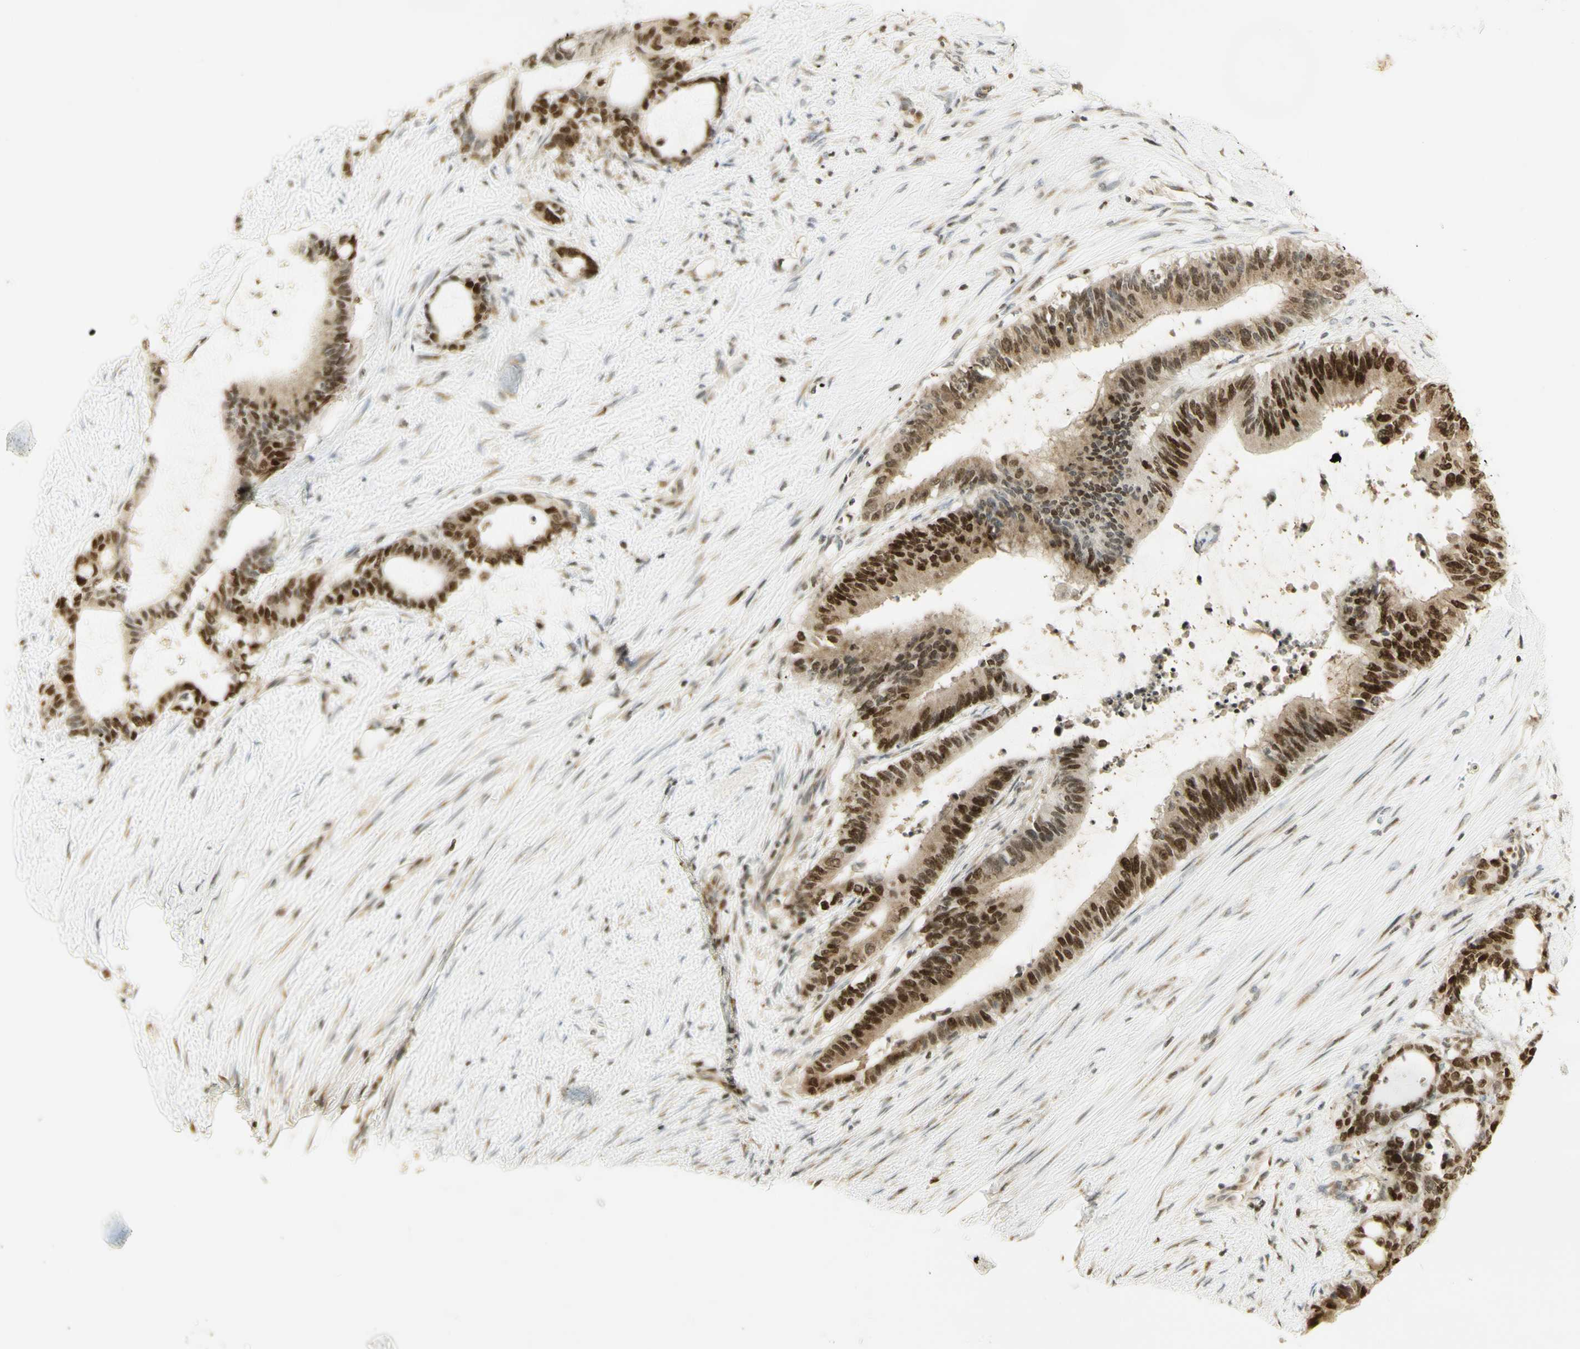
{"staining": {"intensity": "strong", "quantity": ">75%", "location": "cytoplasmic/membranous,nuclear"}, "tissue": "liver cancer", "cell_type": "Tumor cells", "image_type": "cancer", "snomed": [{"axis": "morphology", "description": "Cholangiocarcinoma"}, {"axis": "topography", "description": "Liver"}], "caption": "A brown stain shows strong cytoplasmic/membranous and nuclear positivity of a protein in liver cholangiocarcinoma tumor cells.", "gene": "KIF11", "patient": {"sex": "female", "age": 73}}